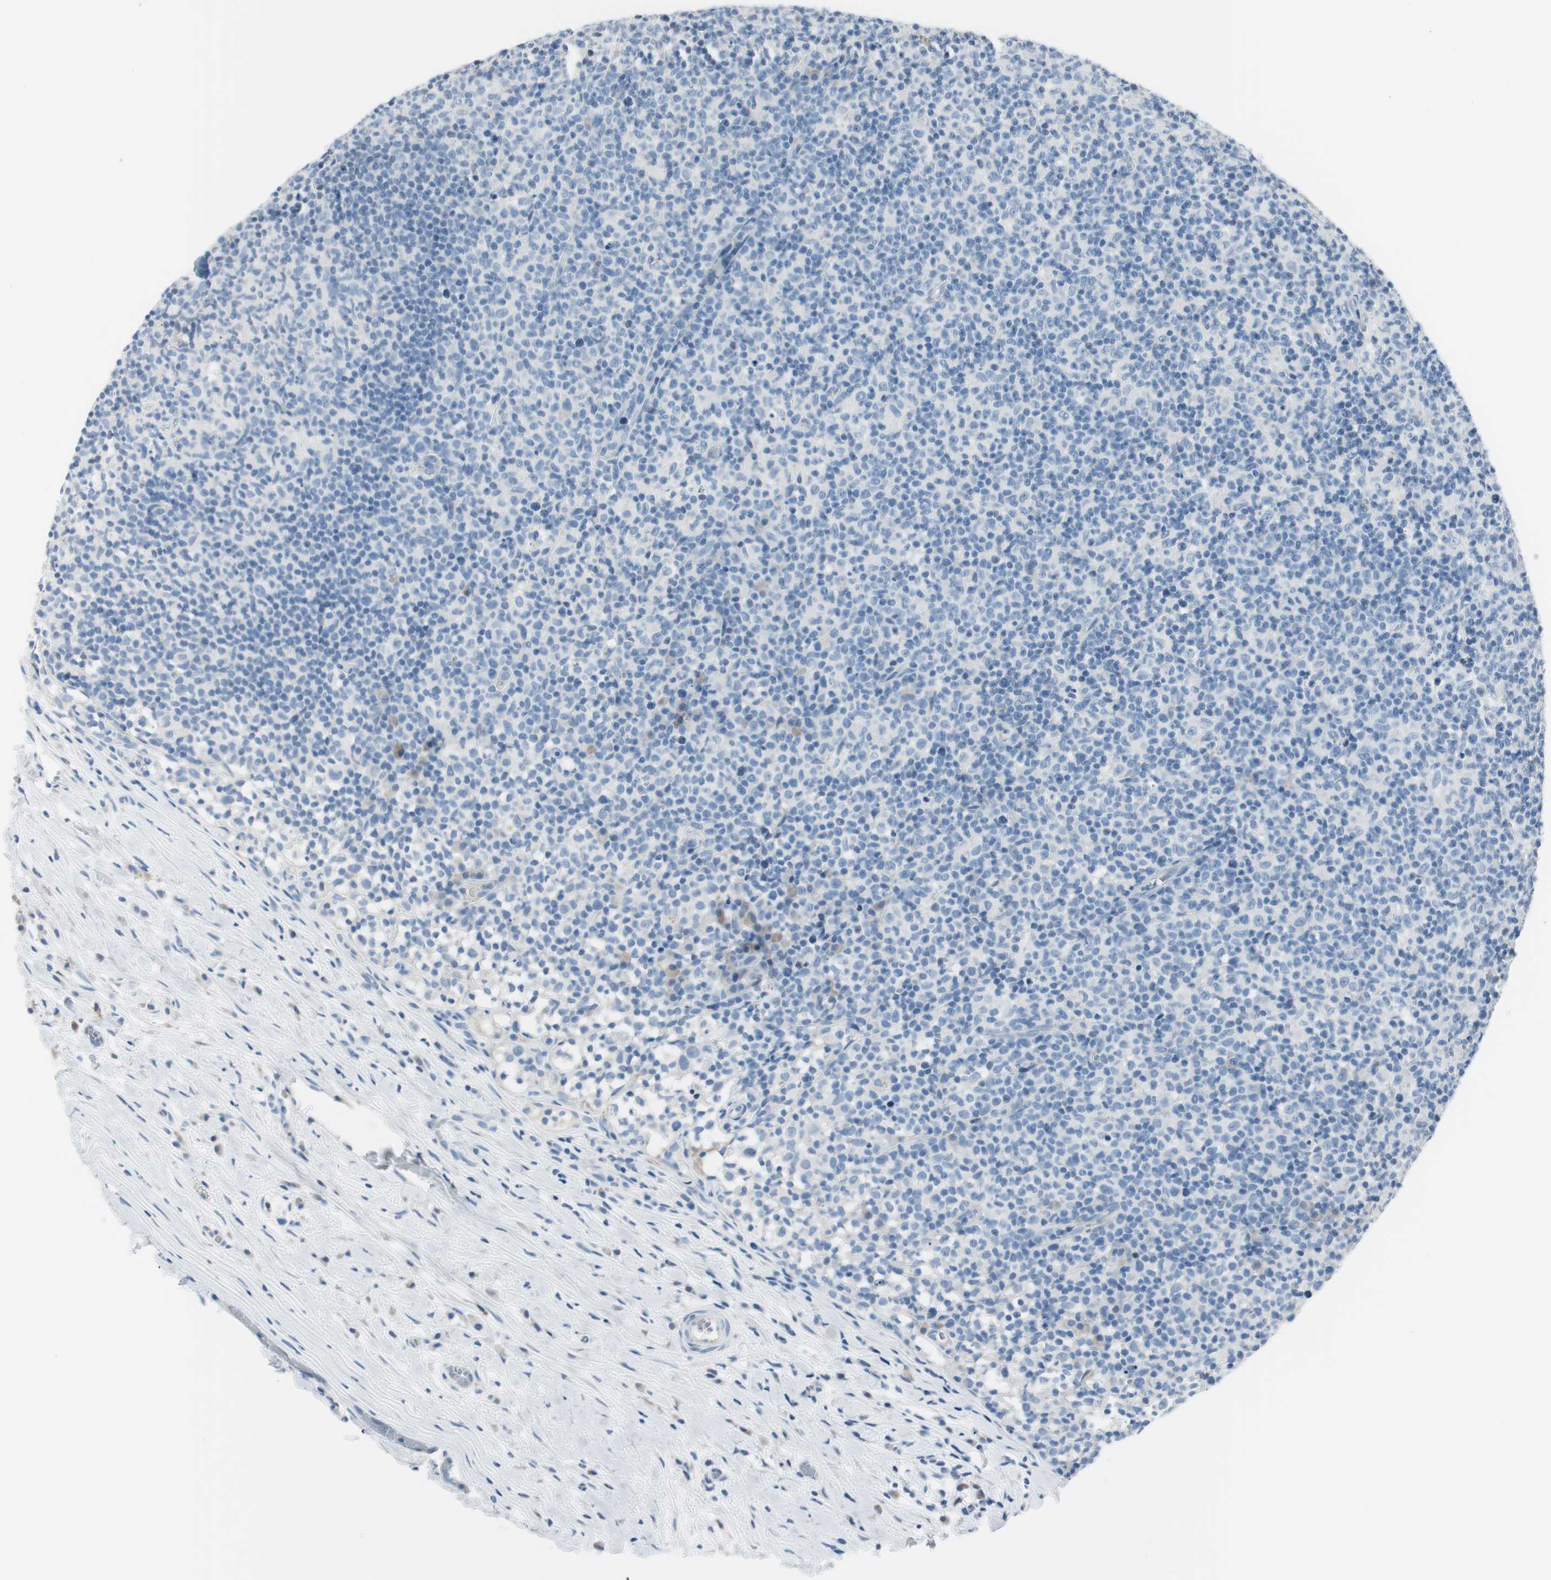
{"staining": {"intensity": "negative", "quantity": "none", "location": "none"}, "tissue": "lymph node", "cell_type": "Germinal center cells", "image_type": "normal", "snomed": [{"axis": "morphology", "description": "Normal tissue, NOS"}, {"axis": "morphology", "description": "Inflammation, NOS"}, {"axis": "topography", "description": "Lymph node"}], "caption": "Immunohistochemical staining of normal human lymph node reveals no significant positivity in germinal center cells. (Stains: DAB IHC with hematoxylin counter stain, Microscopy: brightfield microscopy at high magnification).", "gene": "DLG4", "patient": {"sex": "male", "age": 55}}